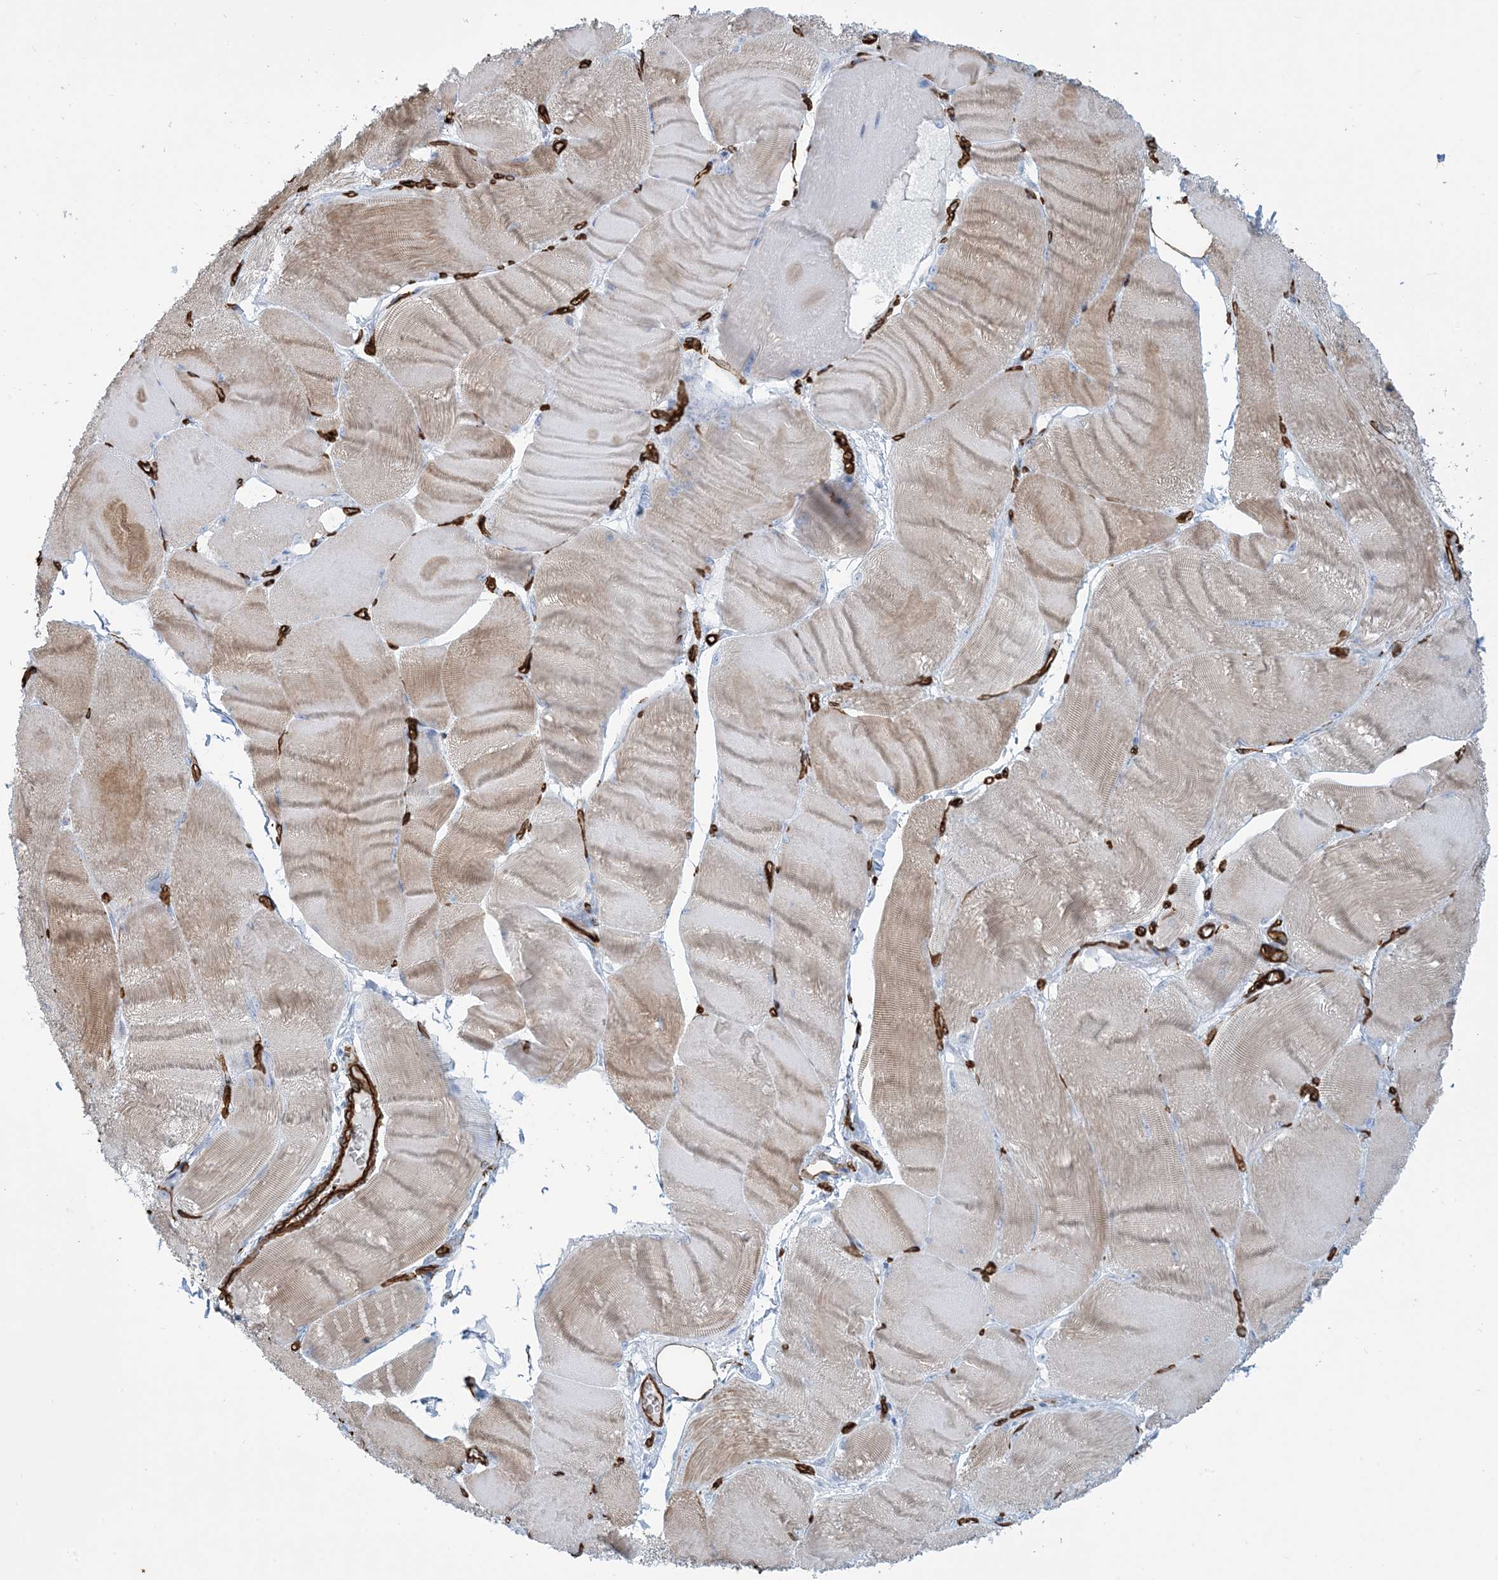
{"staining": {"intensity": "moderate", "quantity": "25%-75%", "location": "cytoplasmic/membranous"}, "tissue": "skeletal muscle", "cell_type": "Myocytes", "image_type": "normal", "snomed": [{"axis": "morphology", "description": "Normal tissue, NOS"}, {"axis": "morphology", "description": "Basal cell carcinoma"}, {"axis": "topography", "description": "Skeletal muscle"}], "caption": "Myocytes exhibit moderate cytoplasmic/membranous expression in approximately 25%-75% of cells in benign skeletal muscle. The staining was performed using DAB to visualize the protein expression in brown, while the nuclei were stained in blue with hematoxylin (Magnification: 20x).", "gene": "EPS8L3", "patient": {"sex": "female", "age": 64}}